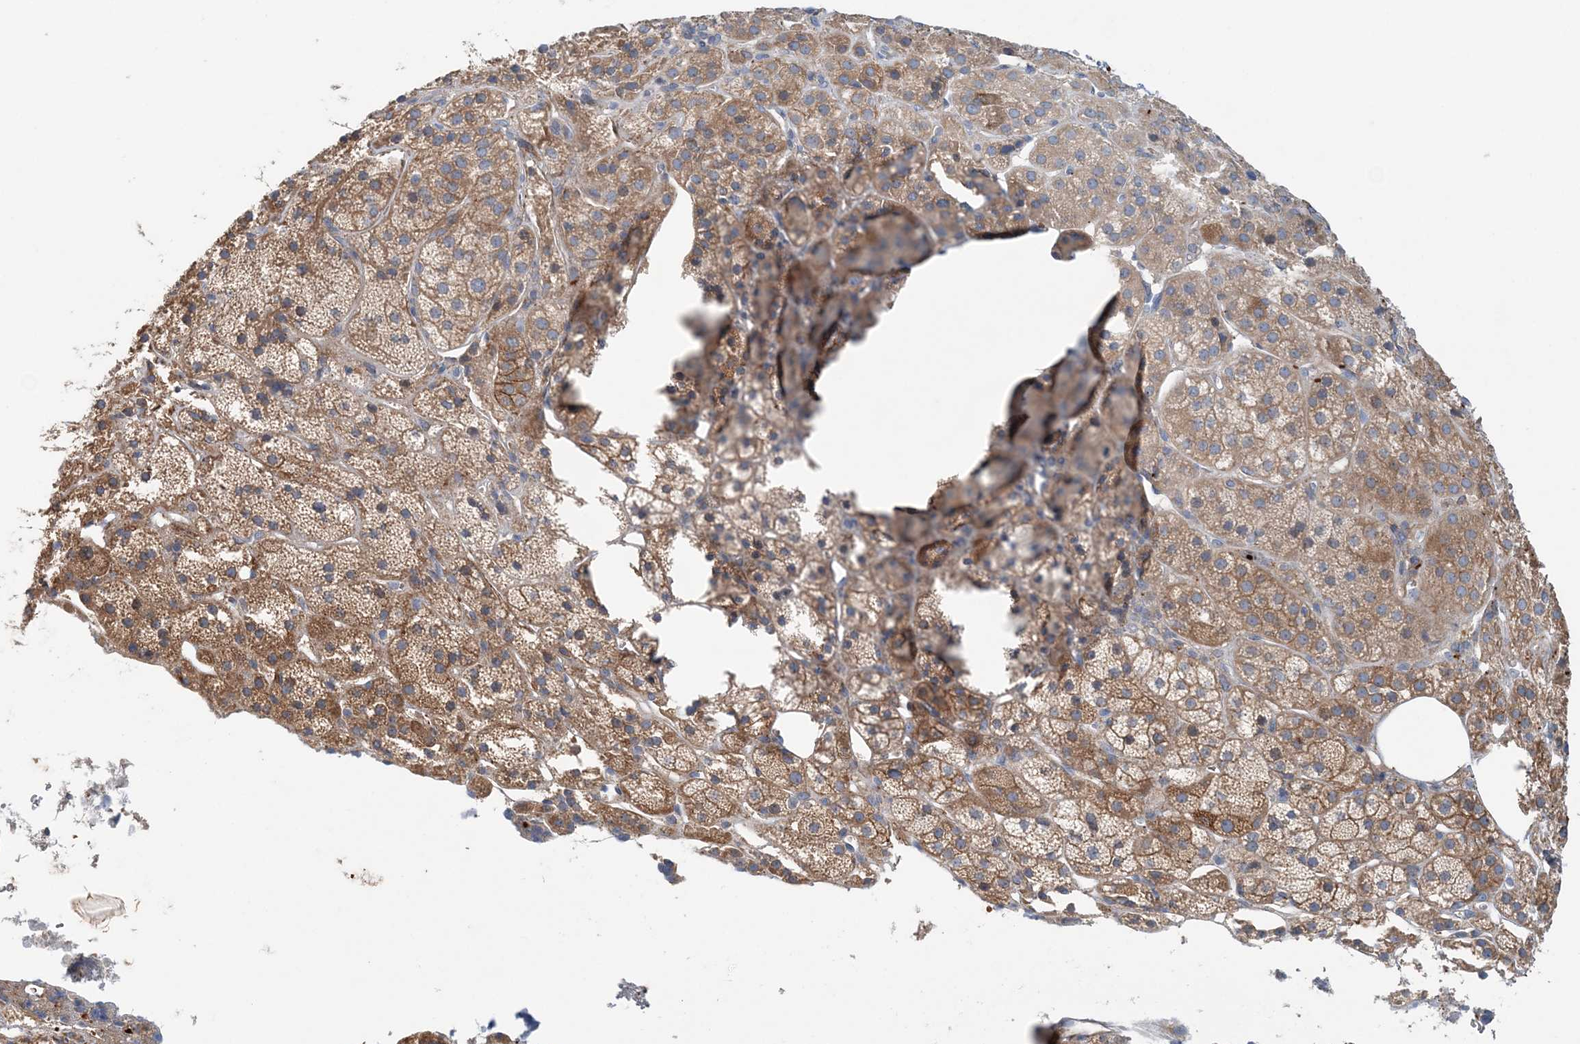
{"staining": {"intensity": "moderate", "quantity": ">75%", "location": "cytoplasmic/membranous"}, "tissue": "adrenal gland", "cell_type": "Glandular cells", "image_type": "normal", "snomed": [{"axis": "morphology", "description": "Normal tissue, NOS"}, {"axis": "topography", "description": "Adrenal gland"}], "caption": "This micrograph exhibits IHC staining of unremarkable adrenal gland, with medium moderate cytoplasmic/membranous positivity in approximately >75% of glandular cells.", "gene": "TTI1", "patient": {"sex": "female", "age": 57}}